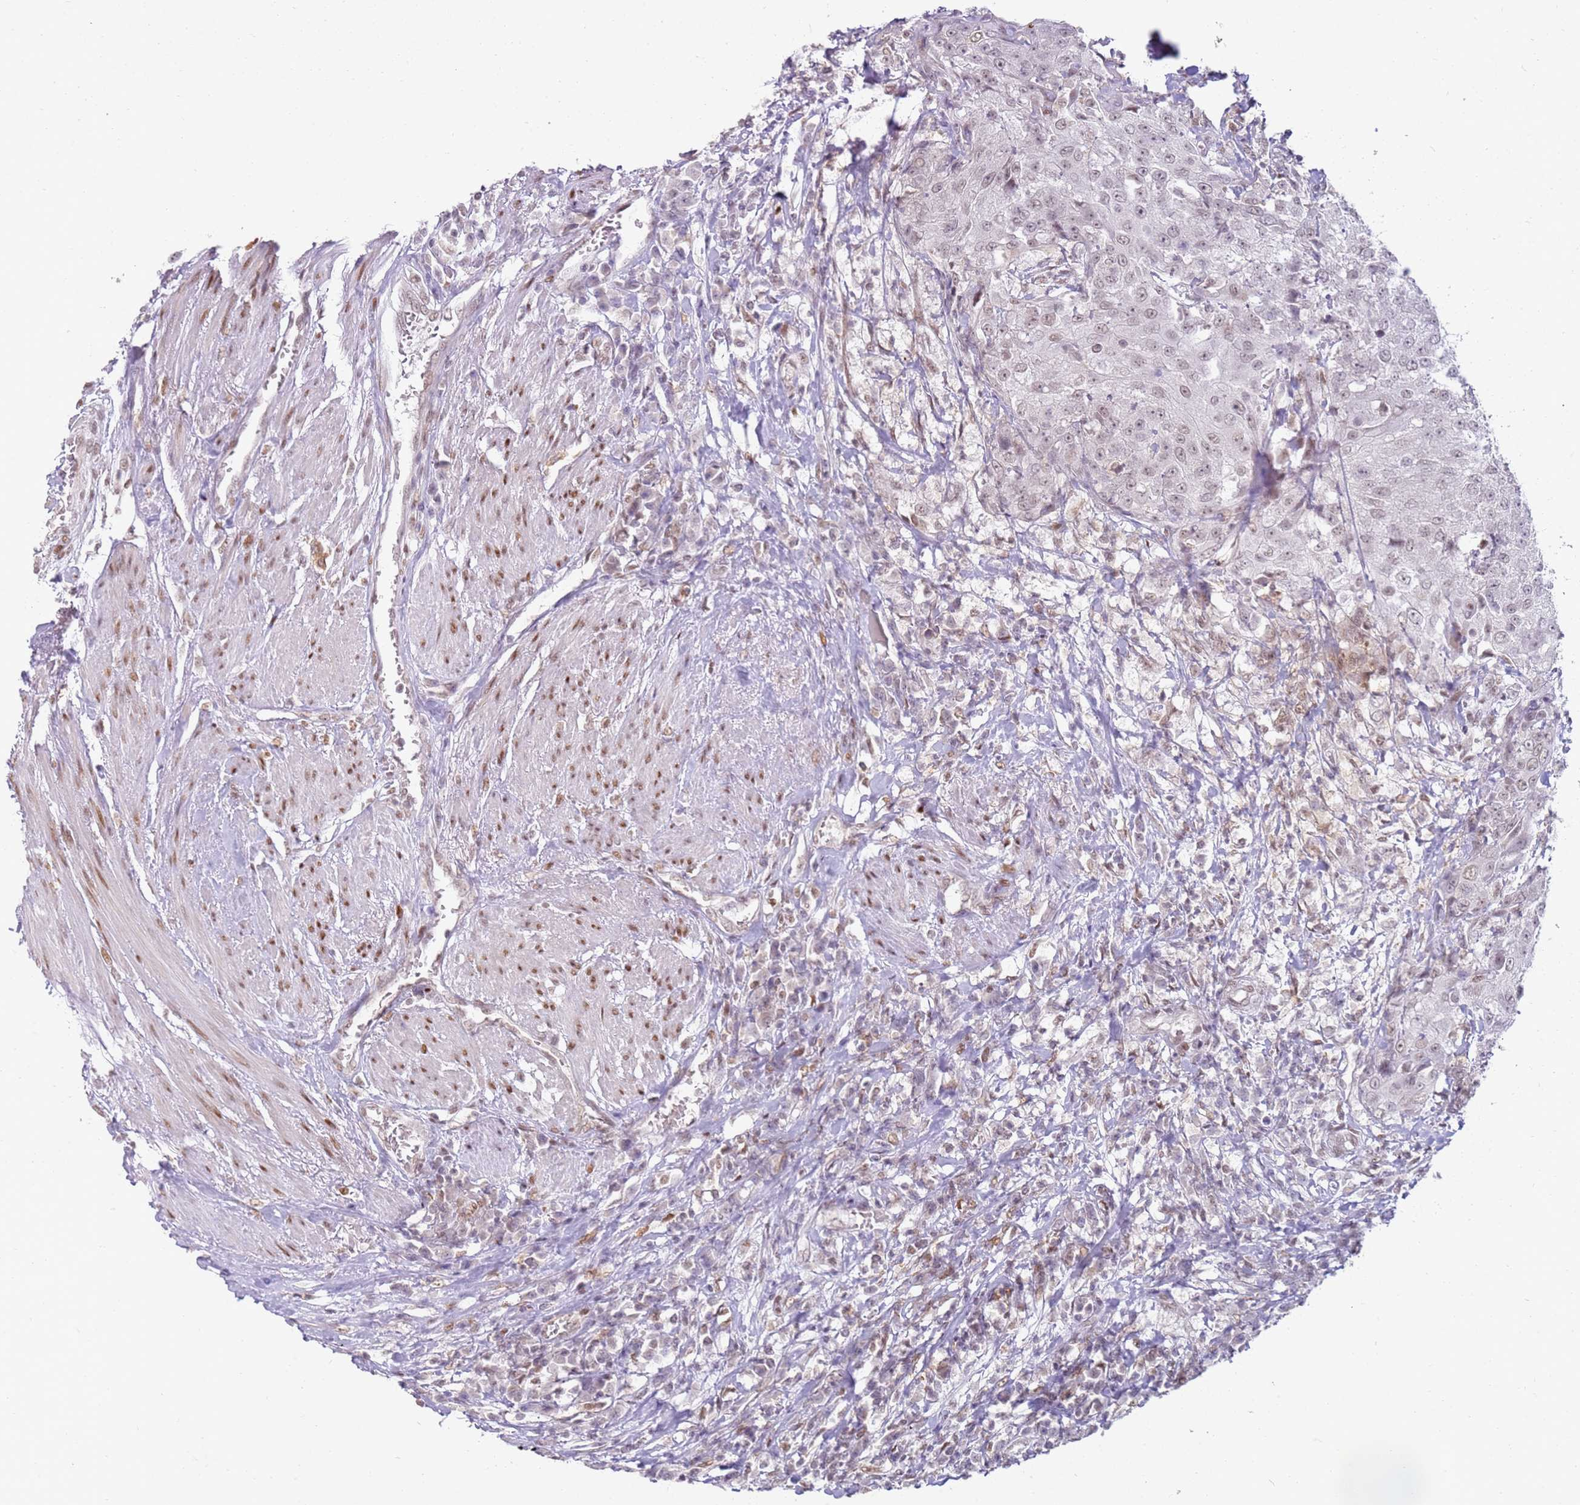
{"staining": {"intensity": "weak", "quantity": "25%-75%", "location": "nuclear"}, "tissue": "urothelial cancer", "cell_type": "Tumor cells", "image_type": "cancer", "snomed": [{"axis": "morphology", "description": "Urothelial carcinoma, High grade"}, {"axis": "topography", "description": "Urinary bladder"}], "caption": "A low amount of weak nuclear staining is identified in approximately 25%-75% of tumor cells in urothelial cancer tissue.", "gene": "PHC2", "patient": {"sex": "female", "age": 63}}